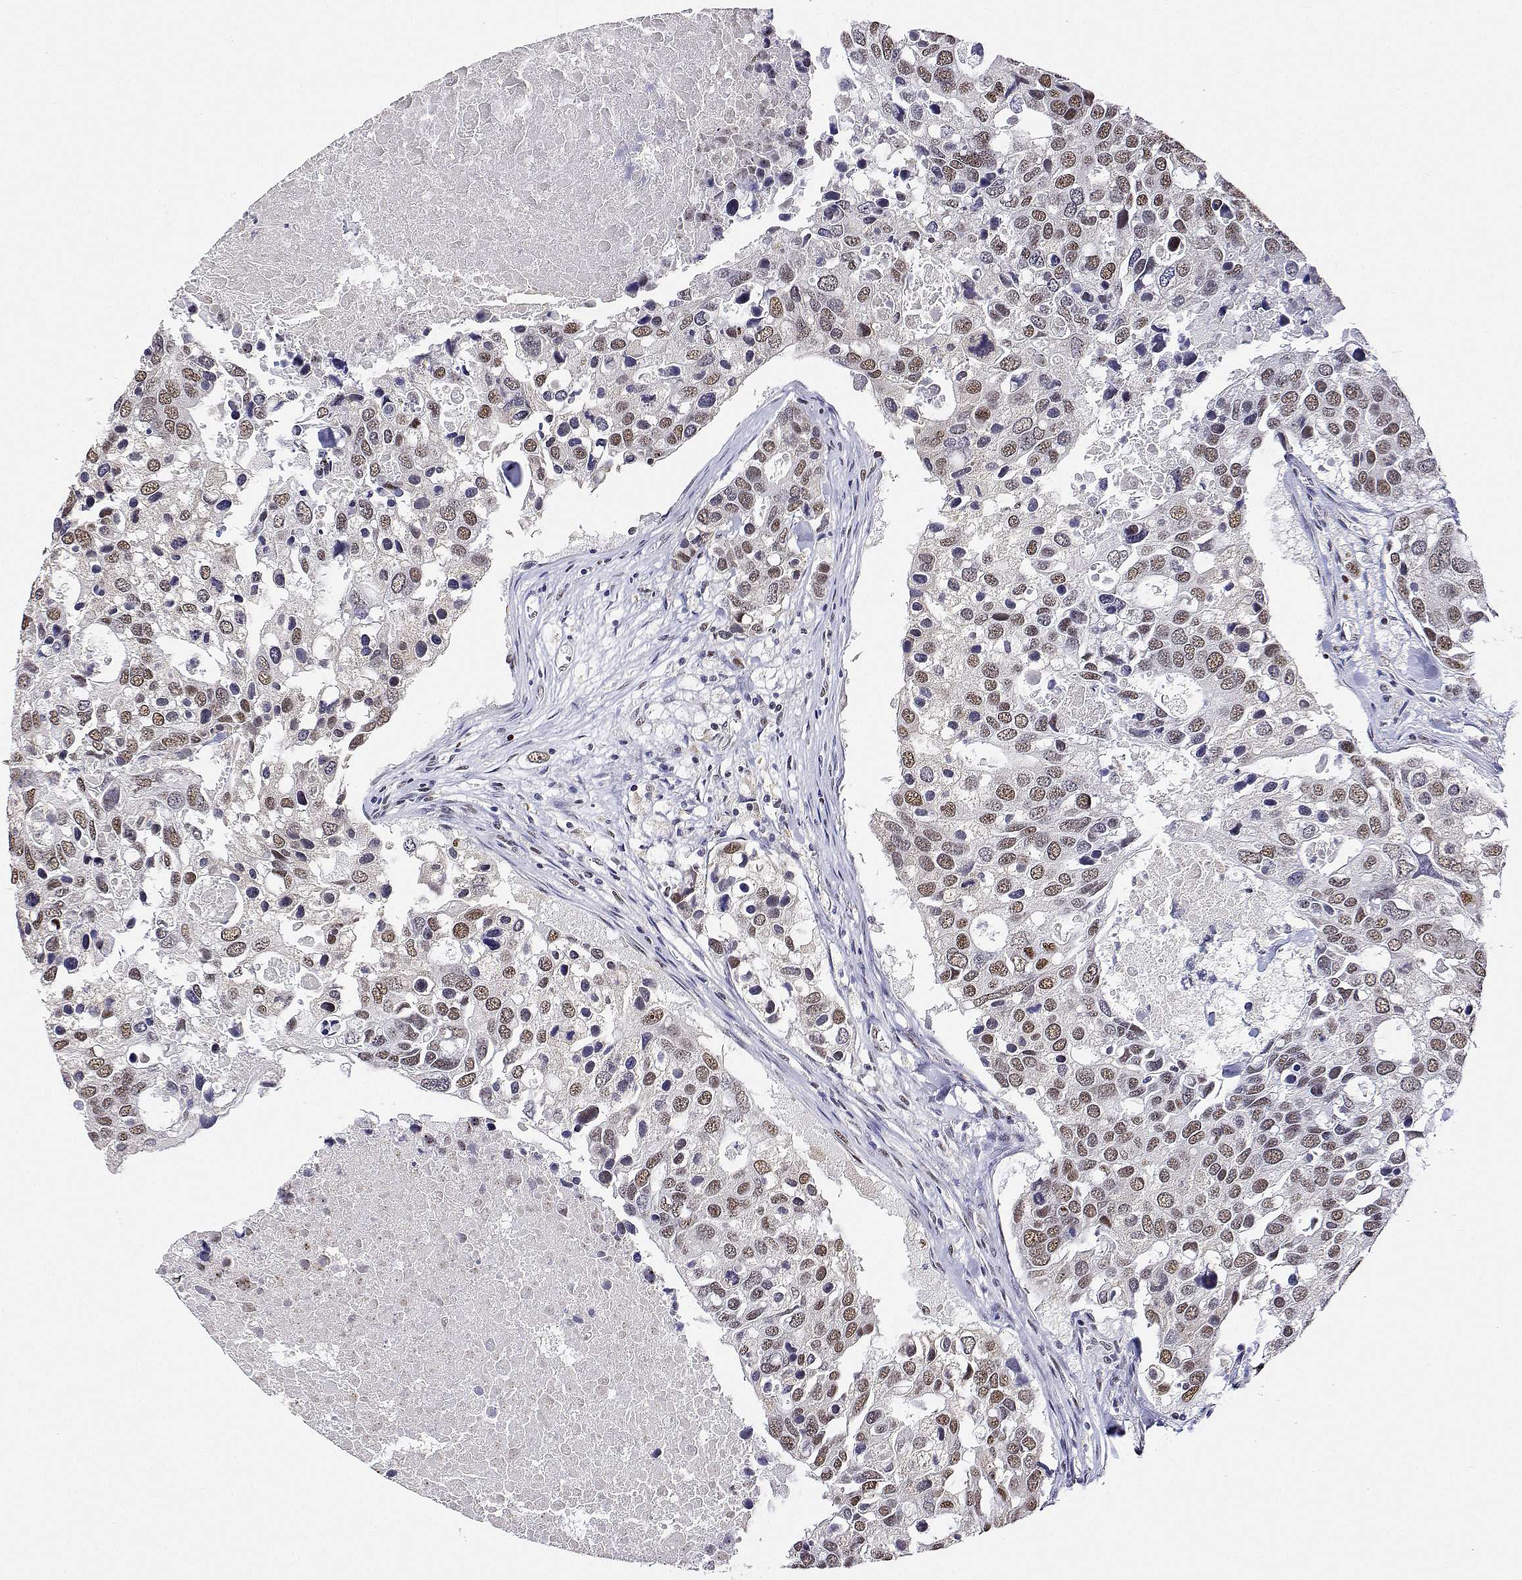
{"staining": {"intensity": "moderate", "quantity": ">75%", "location": "nuclear"}, "tissue": "breast cancer", "cell_type": "Tumor cells", "image_type": "cancer", "snomed": [{"axis": "morphology", "description": "Normal tissue, NOS"}, {"axis": "morphology", "description": "Duct carcinoma"}, {"axis": "topography", "description": "Breast"}], "caption": "This histopathology image demonstrates invasive ductal carcinoma (breast) stained with immunohistochemistry (IHC) to label a protein in brown. The nuclear of tumor cells show moderate positivity for the protein. Nuclei are counter-stained blue.", "gene": "ADAR", "patient": {"sex": "female", "age": 77}}